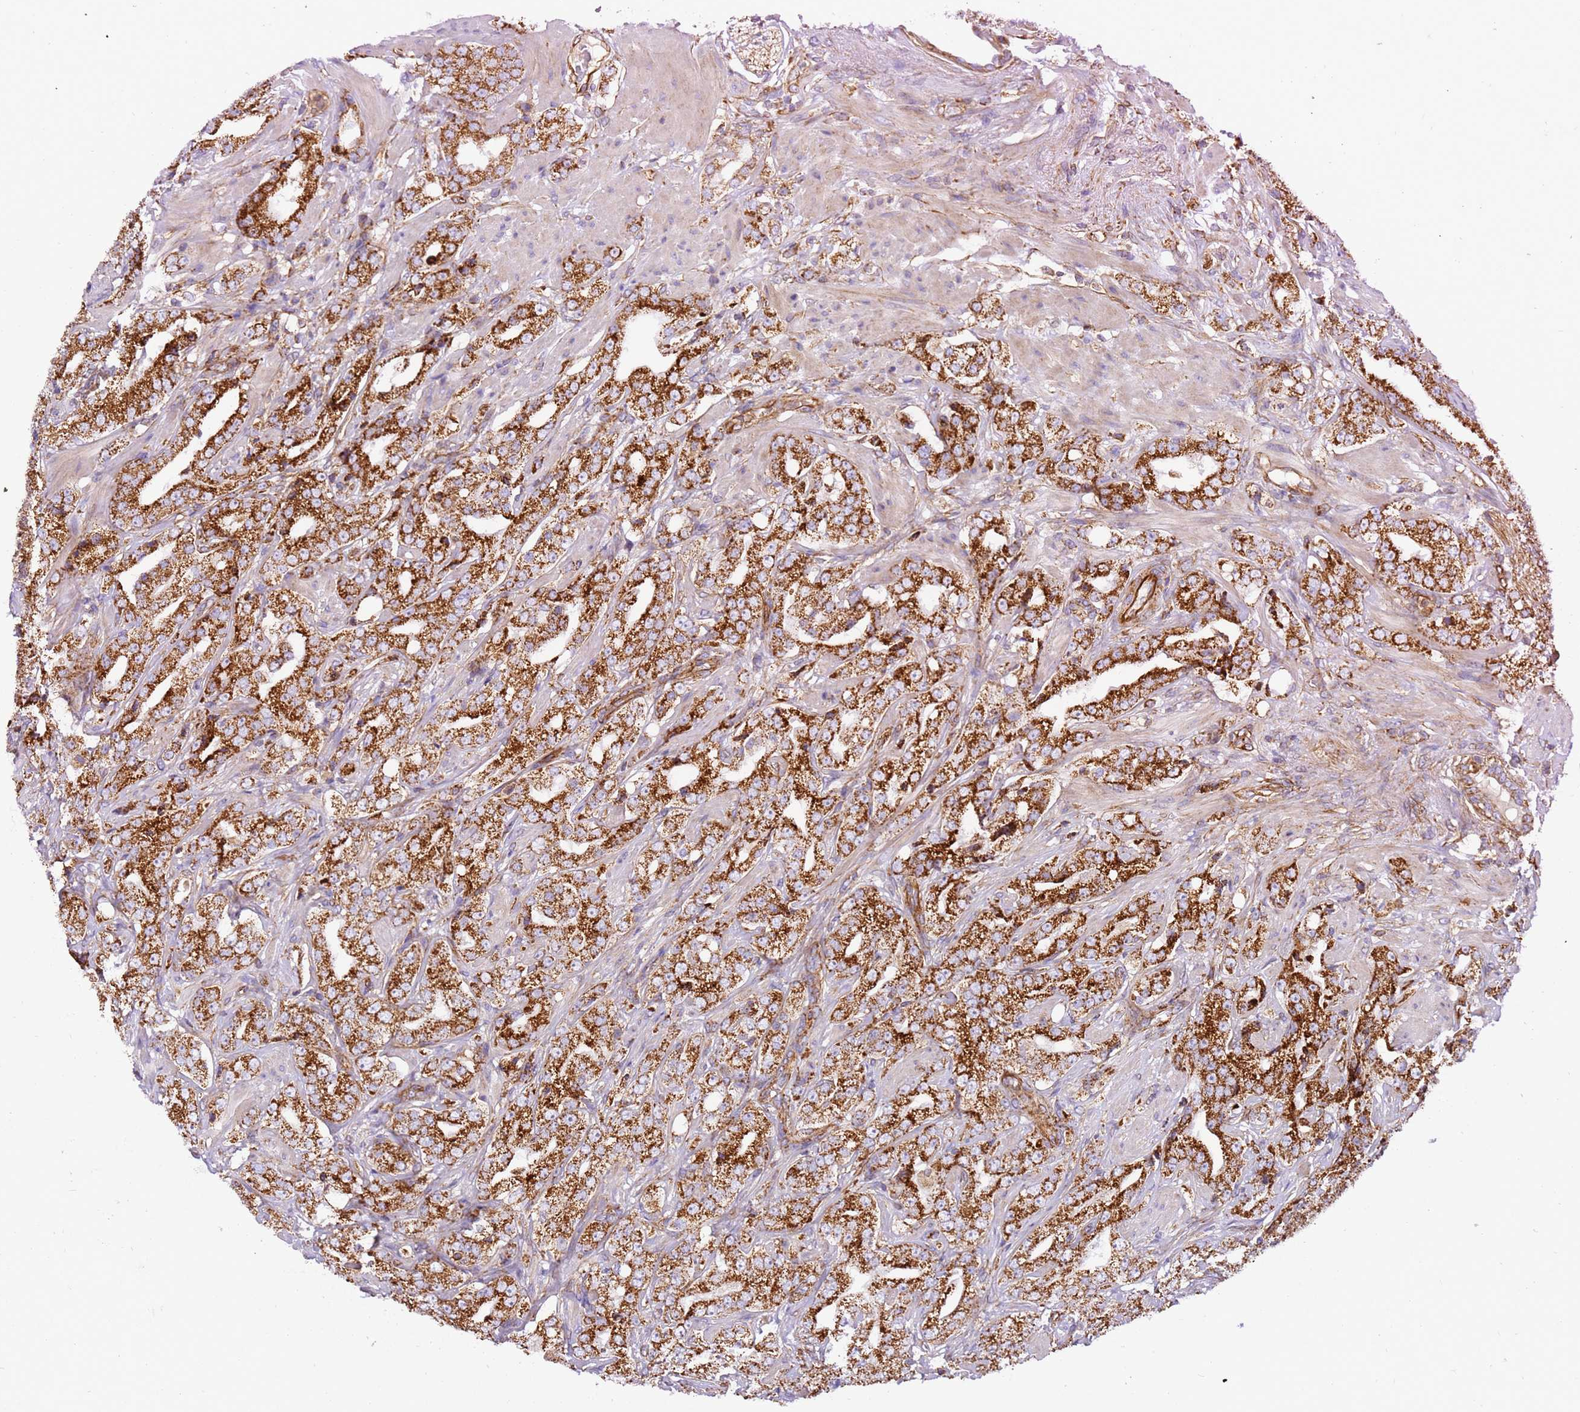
{"staining": {"intensity": "strong", "quantity": ">75%", "location": "cytoplasmic/membranous"}, "tissue": "prostate cancer", "cell_type": "Tumor cells", "image_type": "cancer", "snomed": [{"axis": "morphology", "description": "Adenocarcinoma, Low grade"}, {"axis": "topography", "description": "Prostate"}], "caption": "A photomicrograph of human low-grade adenocarcinoma (prostate) stained for a protein reveals strong cytoplasmic/membranous brown staining in tumor cells.", "gene": "MRPL20", "patient": {"sex": "male", "age": 67}}